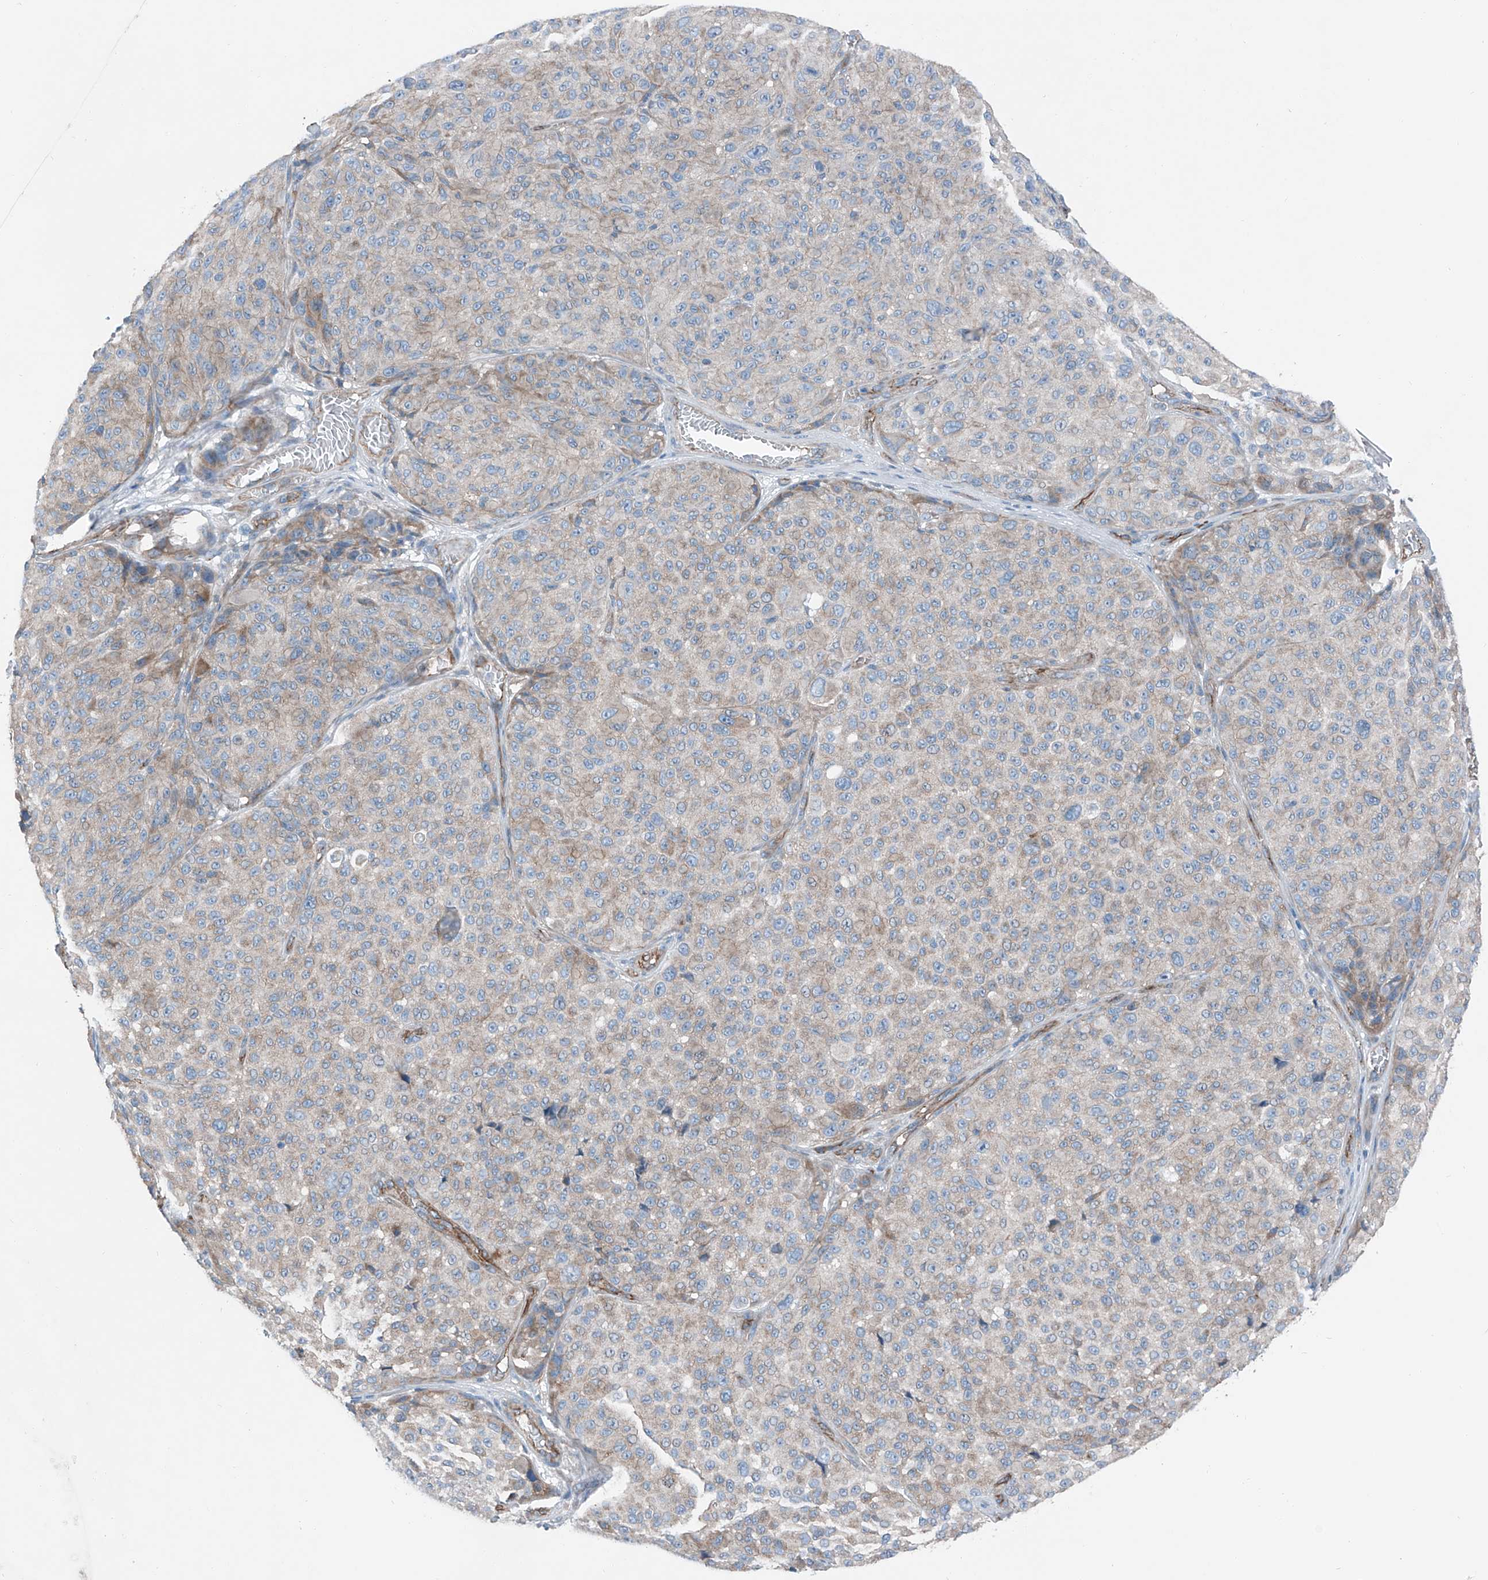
{"staining": {"intensity": "weak", "quantity": "<25%", "location": "cytoplasmic/membranous"}, "tissue": "melanoma", "cell_type": "Tumor cells", "image_type": "cancer", "snomed": [{"axis": "morphology", "description": "Malignant melanoma, NOS"}, {"axis": "topography", "description": "Skin"}], "caption": "The micrograph shows no significant positivity in tumor cells of malignant melanoma.", "gene": "THEMIS2", "patient": {"sex": "male", "age": 83}}